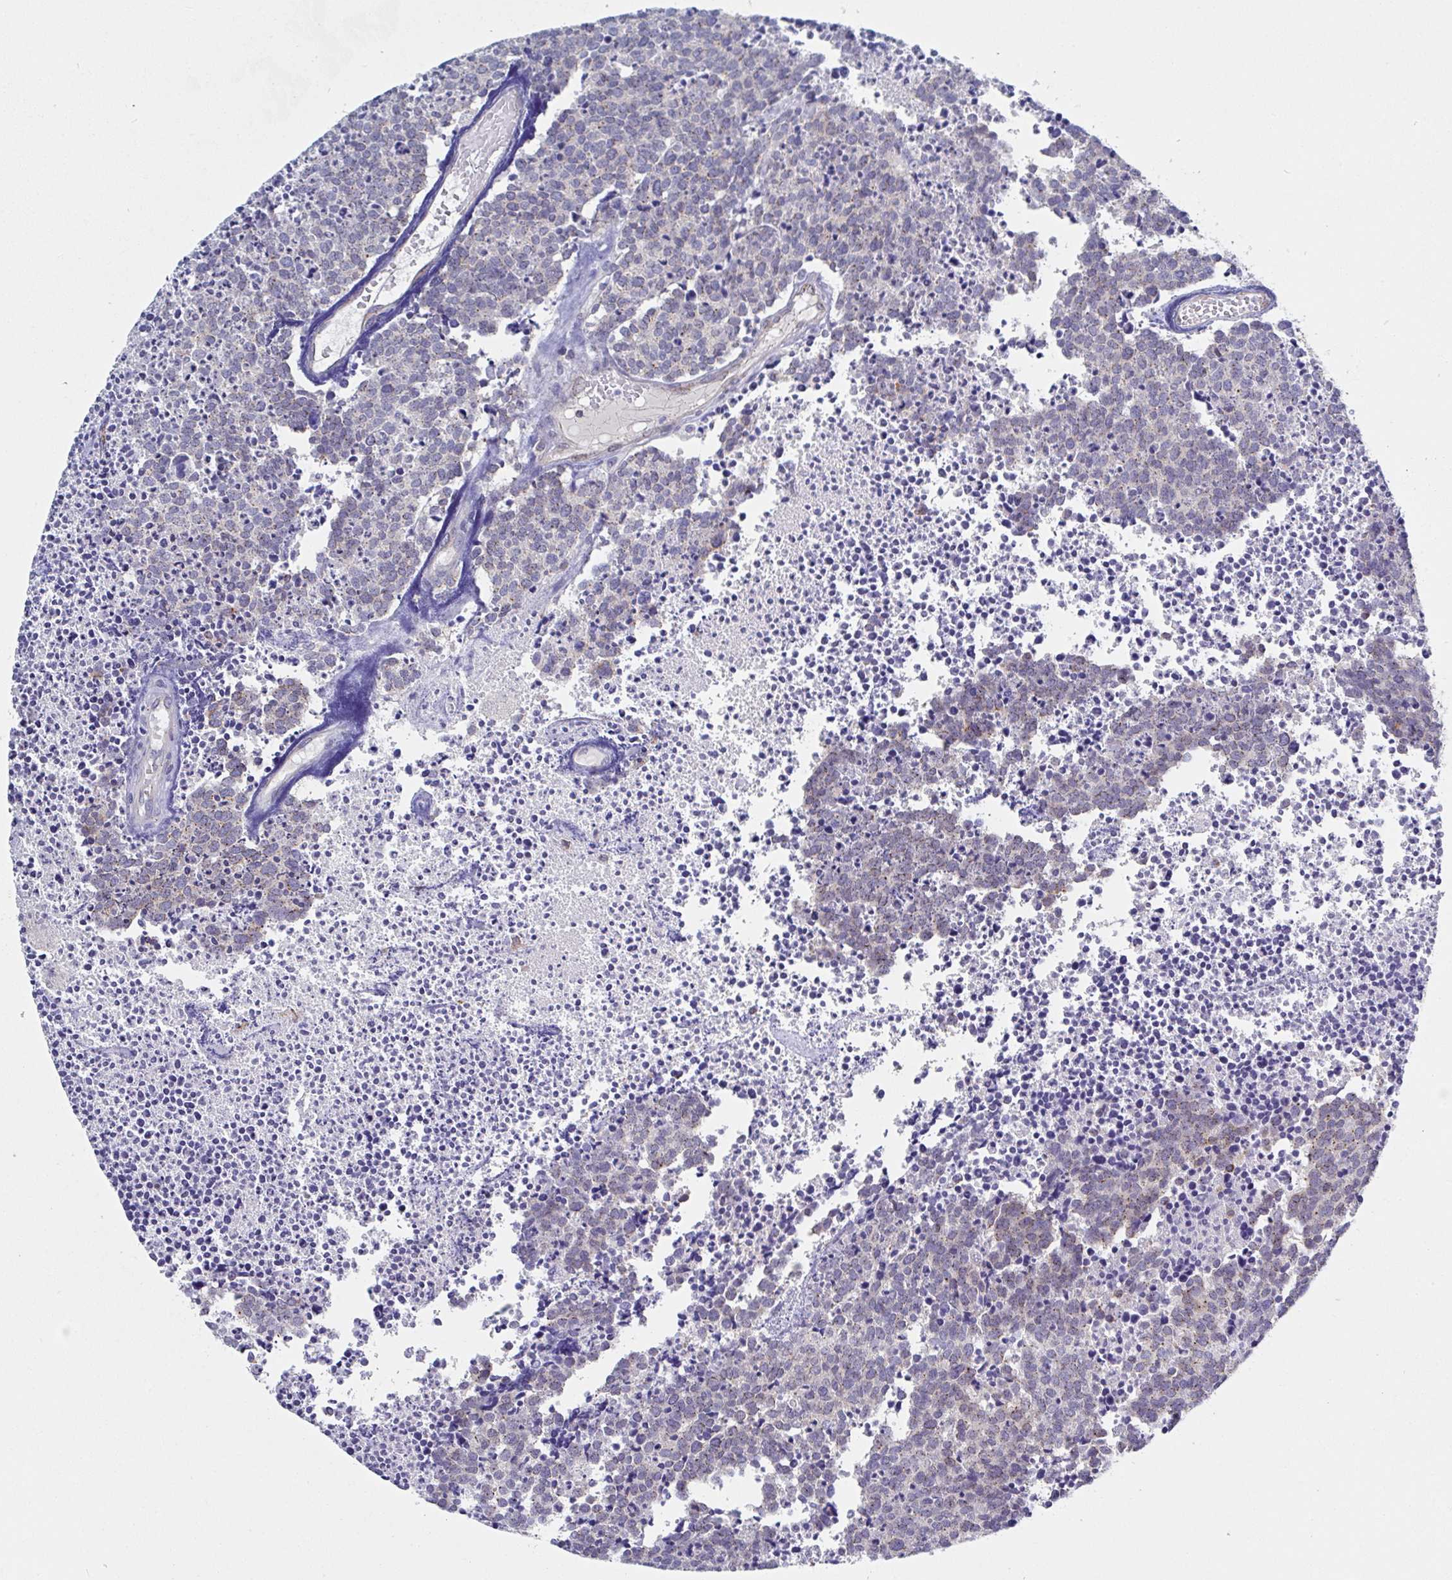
{"staining": {"intensity": "weak", "quantity": "25%-75%", "location": "cytoplasmic/membranous"}, "tissue": "carcinoid", "cell_type": "Tumor cells", "image_type": "cancer", "snomed": [{"axis": "morphology", "description": "Carcinoid, malignant, NOS"}, {"axis": "topography", "description": "Skin"}], "caption": "Carcinoid stained with a protein marker displays weak staining in tumor cells.", "gene": "PROSER3", "patient": {"sex": "female", "age": 79}}